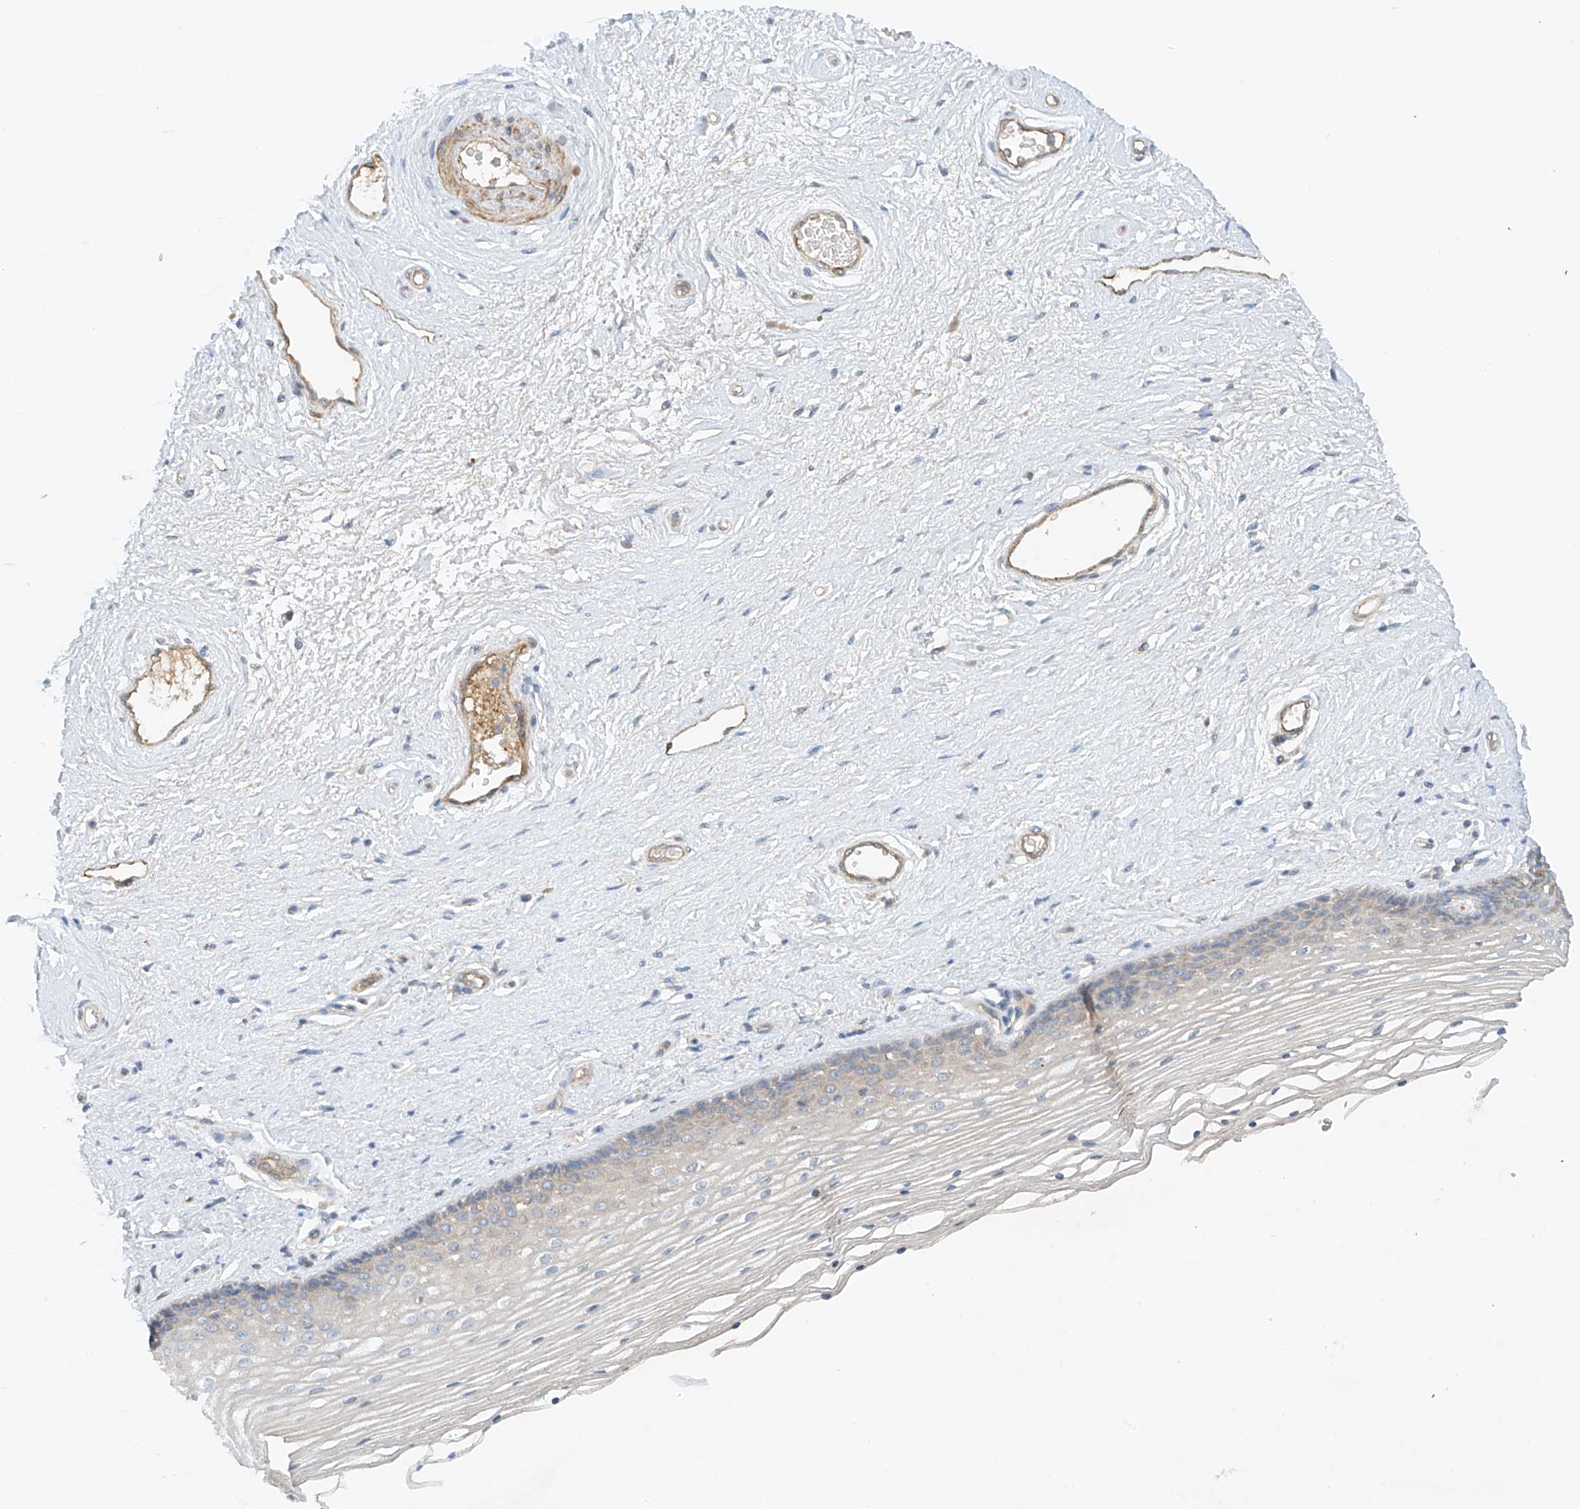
{"staining": {"intensity": "weak", "quantity": "<25%", "location": "cytoplasmic/membranous"}, "tissue": "vagina", "cell_type": "Squamous epithelial cells", "image_type": "normal", "snomed": [{"axis": "morphology", "description": "Normal tissue, NOS"}, {"axis": "topography", "description": "Vagina"}], "caption": "Vagina stained for a protein using immunohistochemistry (IHC) shows no staining squamous epithelial cells.", "gene": "ENSG00000266202", "patient": {"sex": "female", "age": 46}}